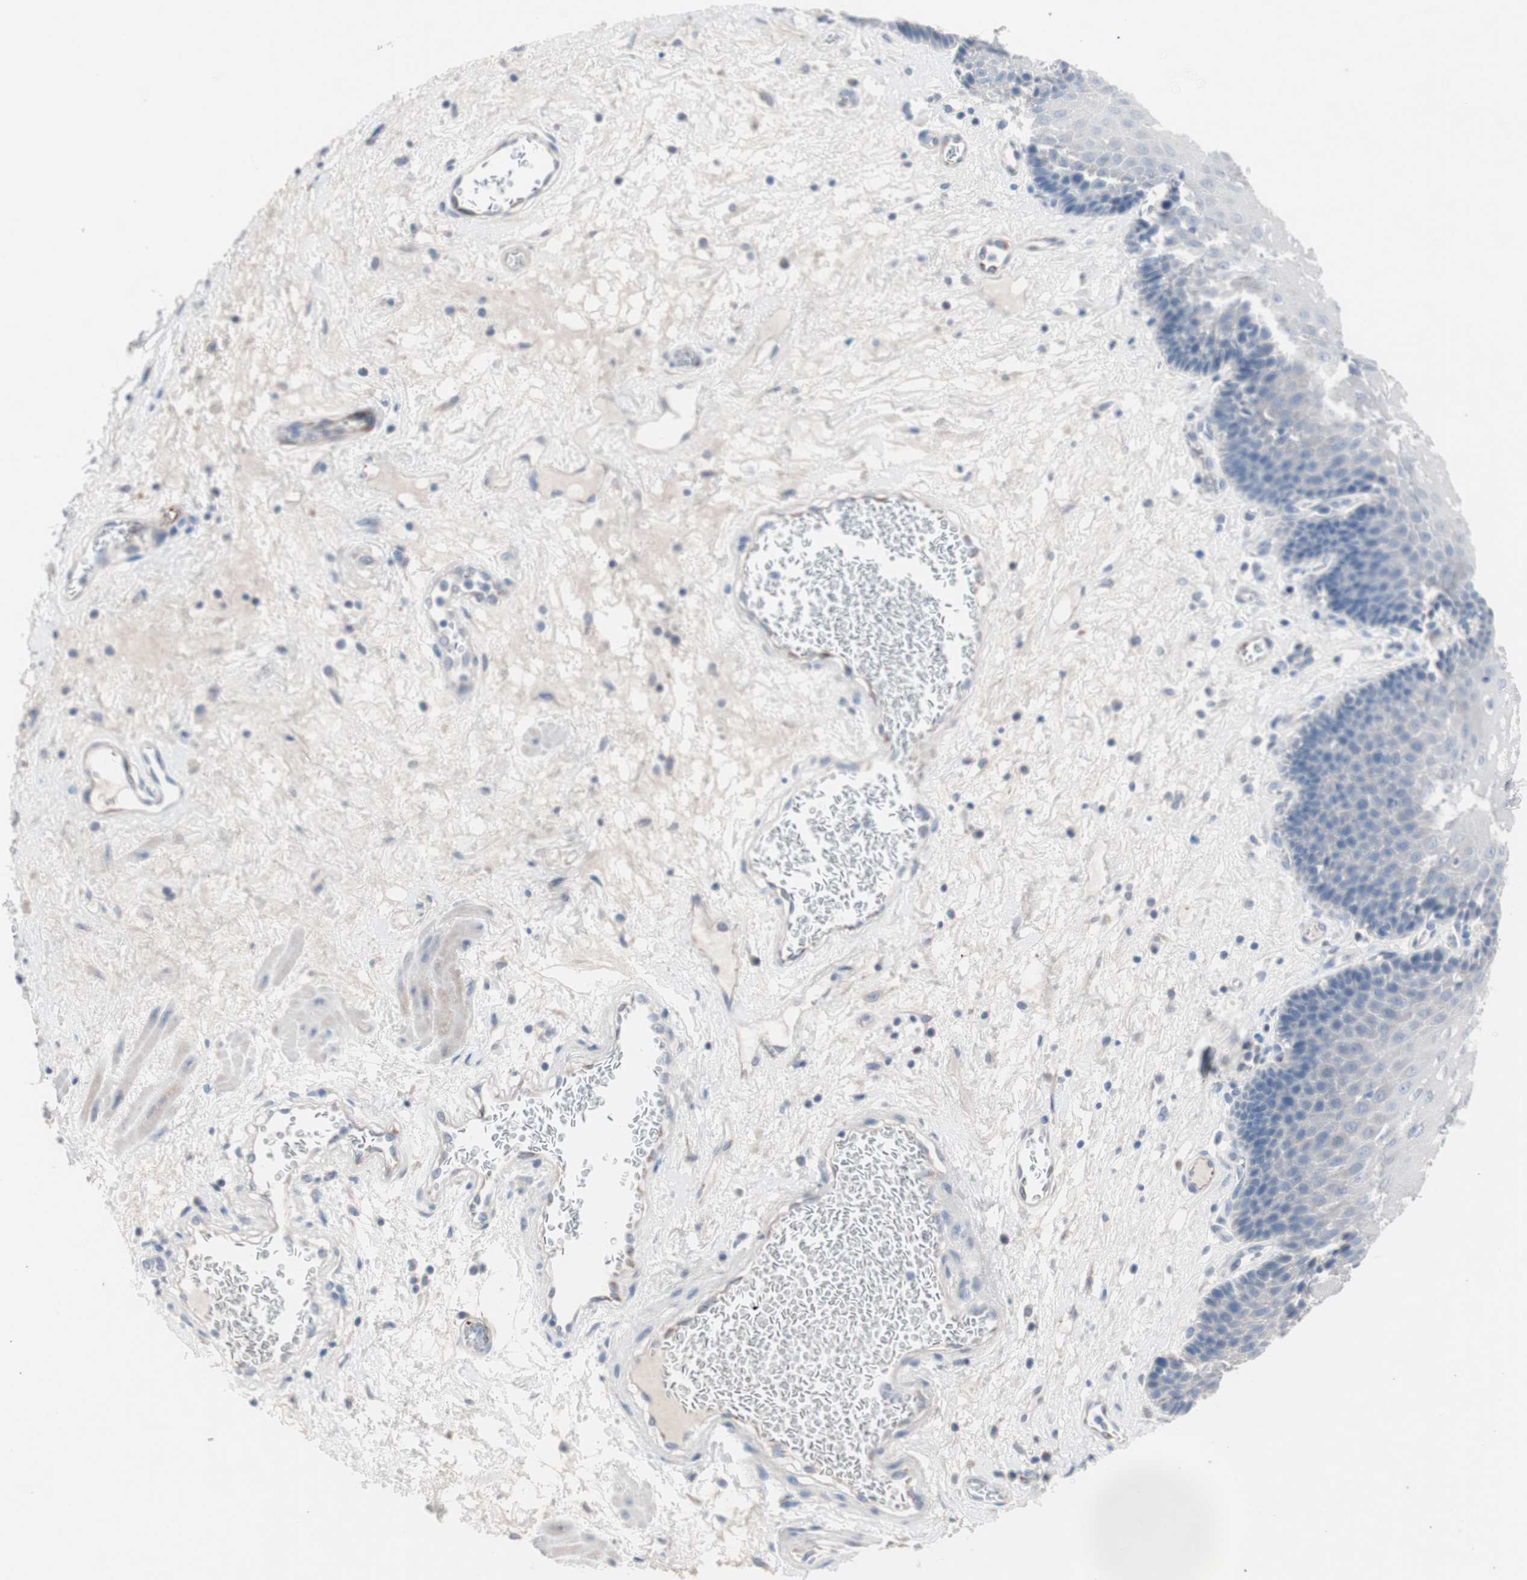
{"staining": {"intensity": "negative", "quantity": "none", "location": "none"}, "tissue": "esophagus", "cell_type": "Squamous epithelial cells", "image_type": "normal", "snomed": [{"axis": "morphology", "description": "Normal tissue, NOS"}, {"axis": "topography", "description": "Esophagus"}], "caption": "Squamous epithelial cells are negative for protein expression in unremarkable human esophagus.", "gene": "ULBP1", "patient": {"sex": "male", "age": 48}}